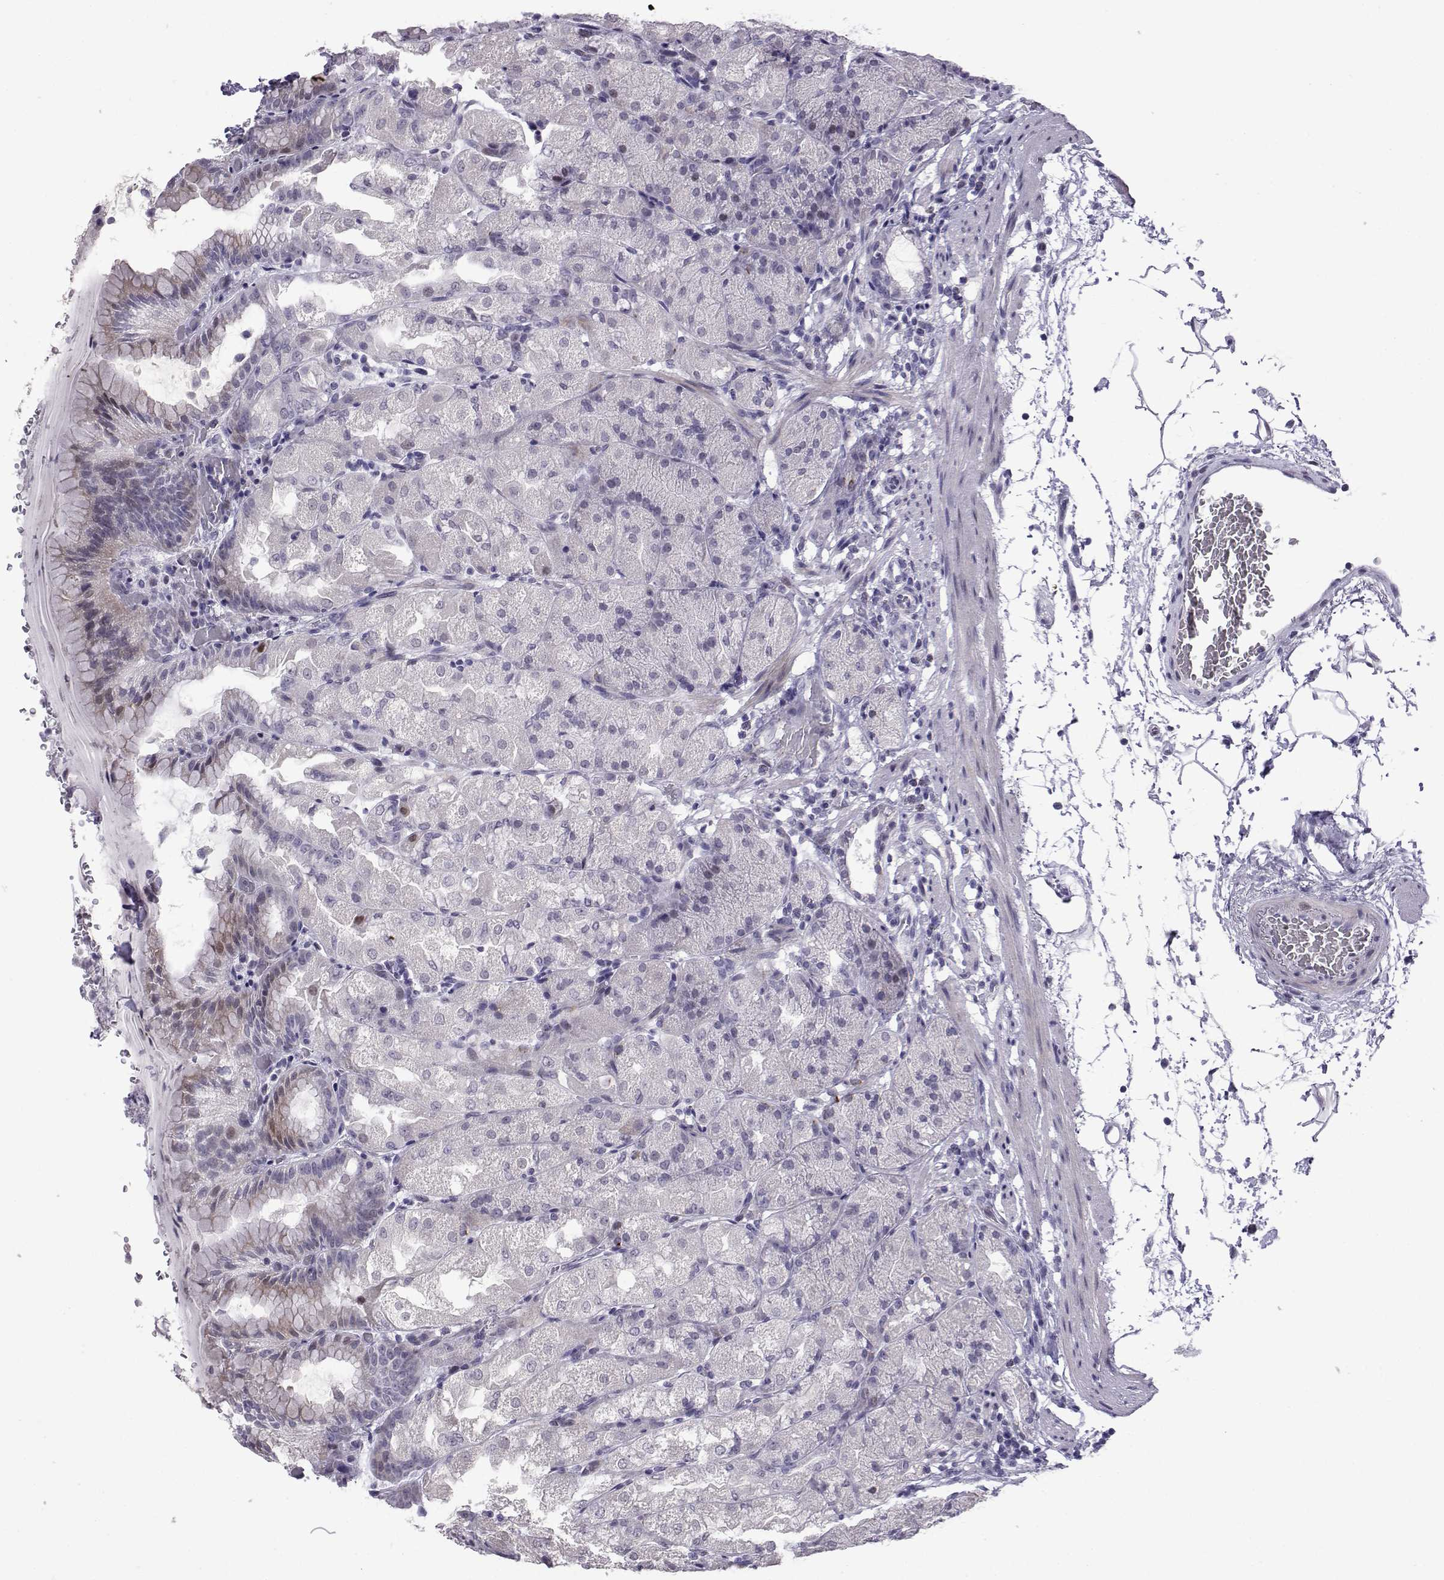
{"staining": {"intensity": "negative", "quantity": "none", "location": "none"}, "tissue": "stomach", "cell_type": "Glandular cells", "image_type": "normal", "snomed": [{"axis": "morphology", "description": "Normal tissue, NOS"}, {"axis": "topography", "description": "Stomach, upper"}, {"axis": "topography", "description": "Stomach"}, {"axis": "topography", "description": "Stomach, lower"}], "caption": "This is an immunohistochemistry (IHC) photomicrograph of normal human stomach. There is no expression in glandular cells.", "gene": "CFAP70", "patient": {"sex": "male", "age": 62}}